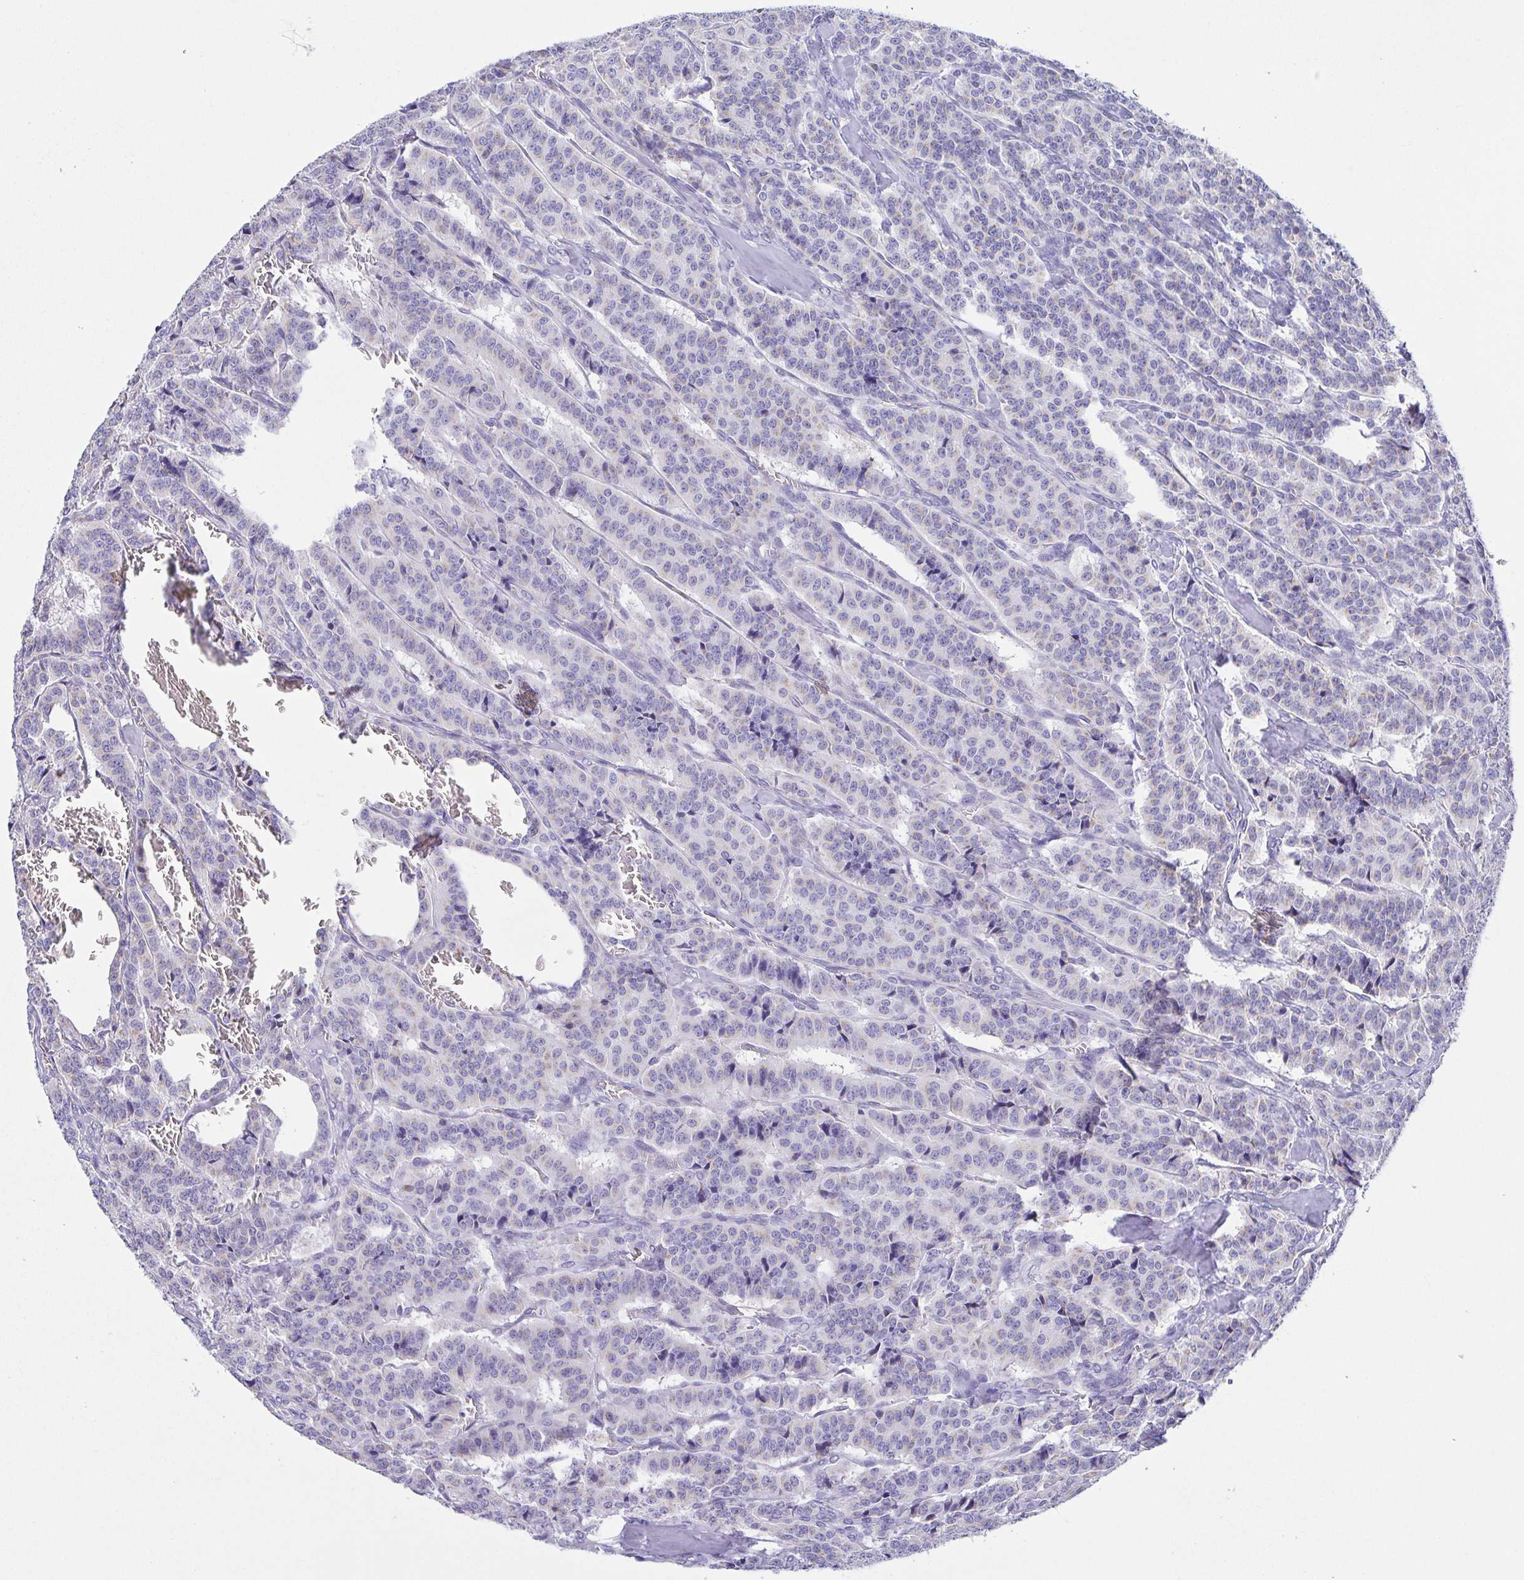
{"staining": {"intensity": "weak", "quantity": "<25%", "location": "cytoplasmic/membranous"}, "tissue": "carcinoid", "cell_type": "Tumor cells", "image_type": "cancer", "snomed": [{"axis": "morphology", "description": "Normal tissue, NOS"}, {"axis": "morphology", "description": "Carcinoid, malignant, NOS"}, {"axis": "topography", "description": "Lung"}], "caption": "Immunohistochemistry (IHC) histopathology image of human carcinoid stained for a protein (brown), which reveals no positivity in tumor cells.", "gene": "SULT1B1", "patient": {"sex": "female", "age": 46}}